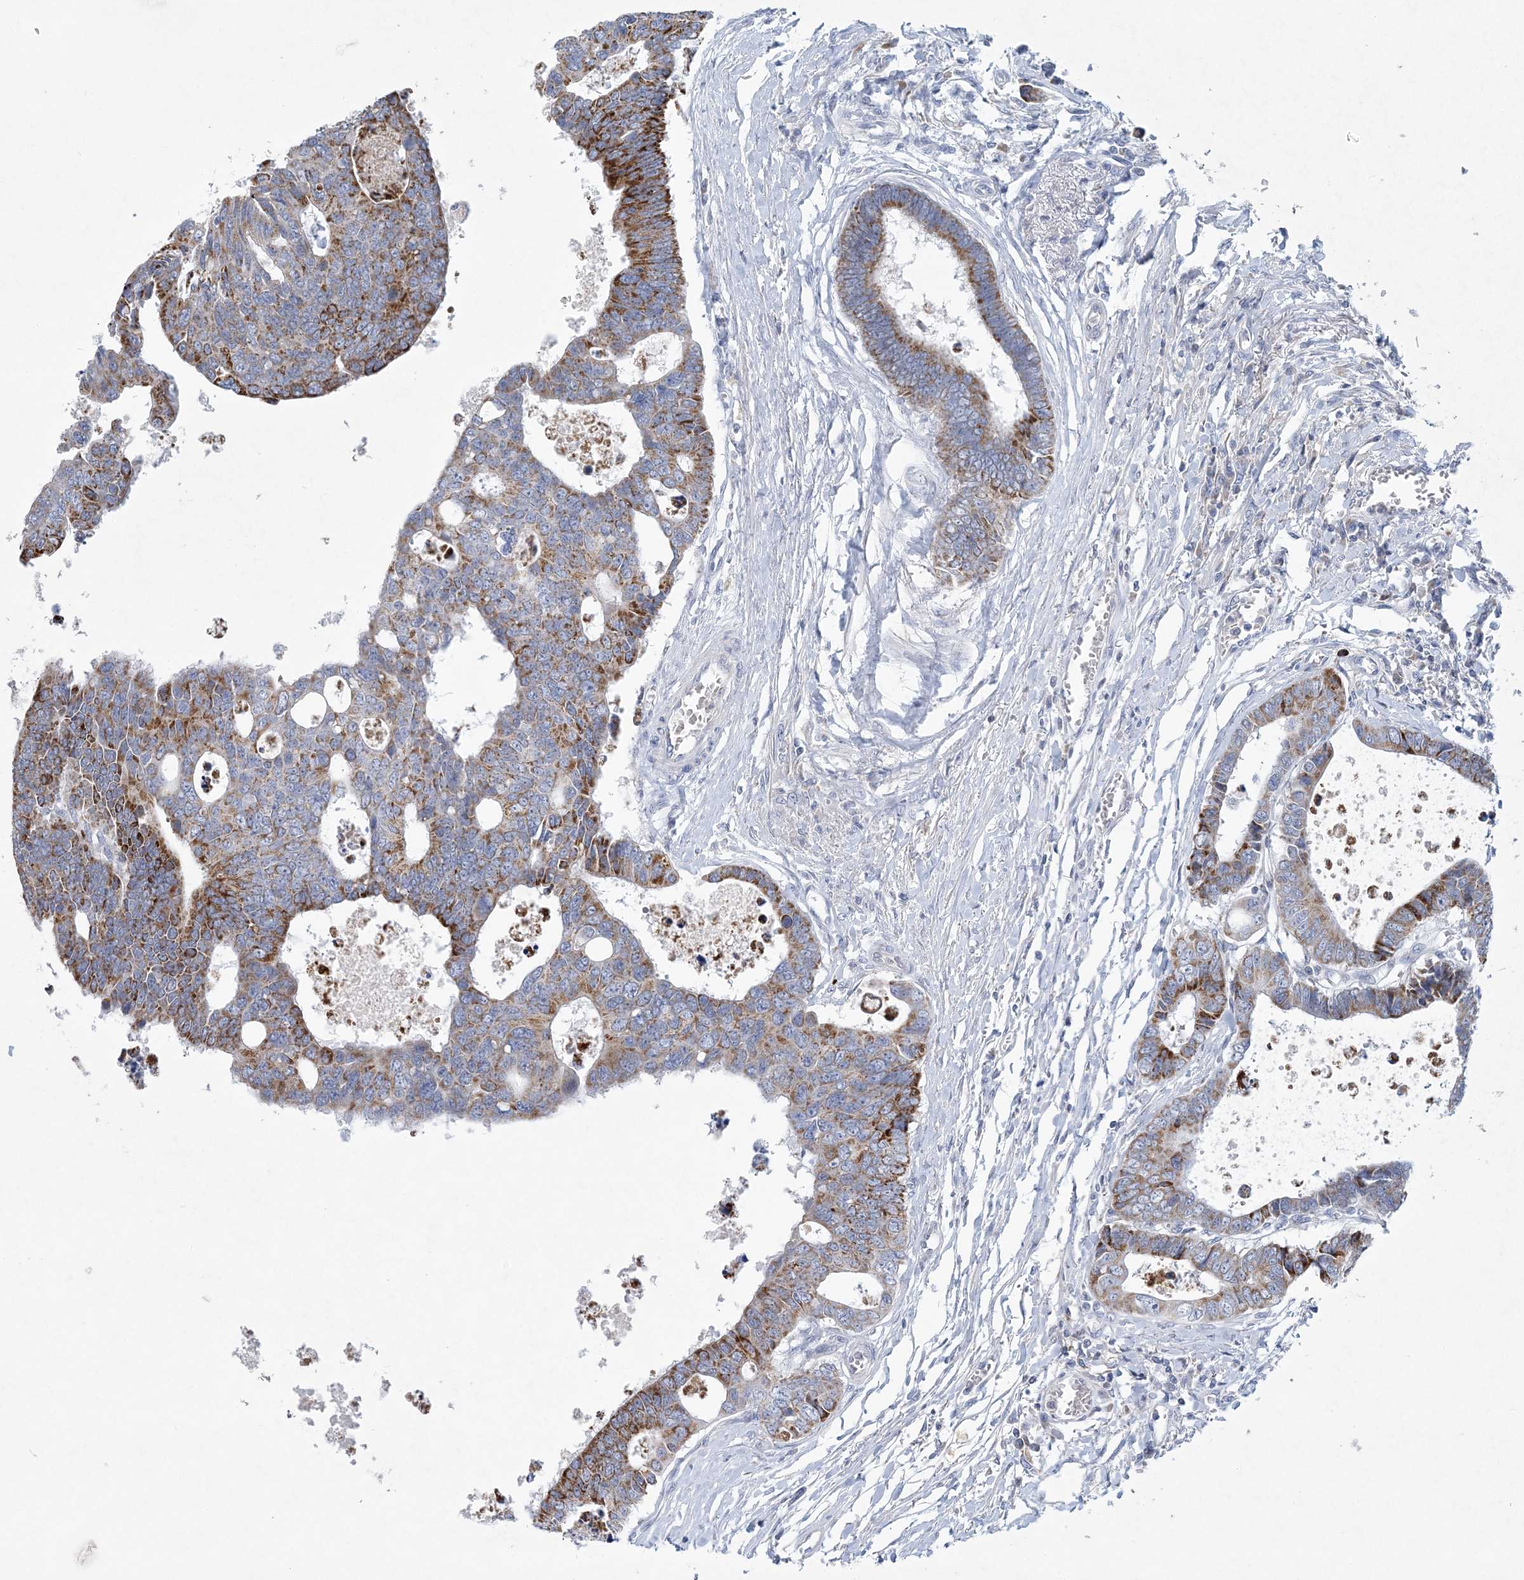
{"staining": {"intensity": "moderate", "quantity": "25%-75%", "location": "cytoplasmic/membranous"}, "tissue": "colorectal cancer", "cell_type": "Tumor cells", "image_type": "cancer", "snomed": [{"axis": "morphology", "description": "Adenocarcinoma, NOS"}, {"axis": "topography", "description": "Rectum"}], "caption": "Immunohistochemistry micrograph of neoplastic tissue: colorectal cancer stained using IHC displays medium levels of moderate protein expression localized specifically in the cytoplasmic/membranous of tumor cells, appearing as a cytoplasmic/membranous brown color.", "gene": "NIPAL1", "patient": {"sex": "male", "age": 84}}